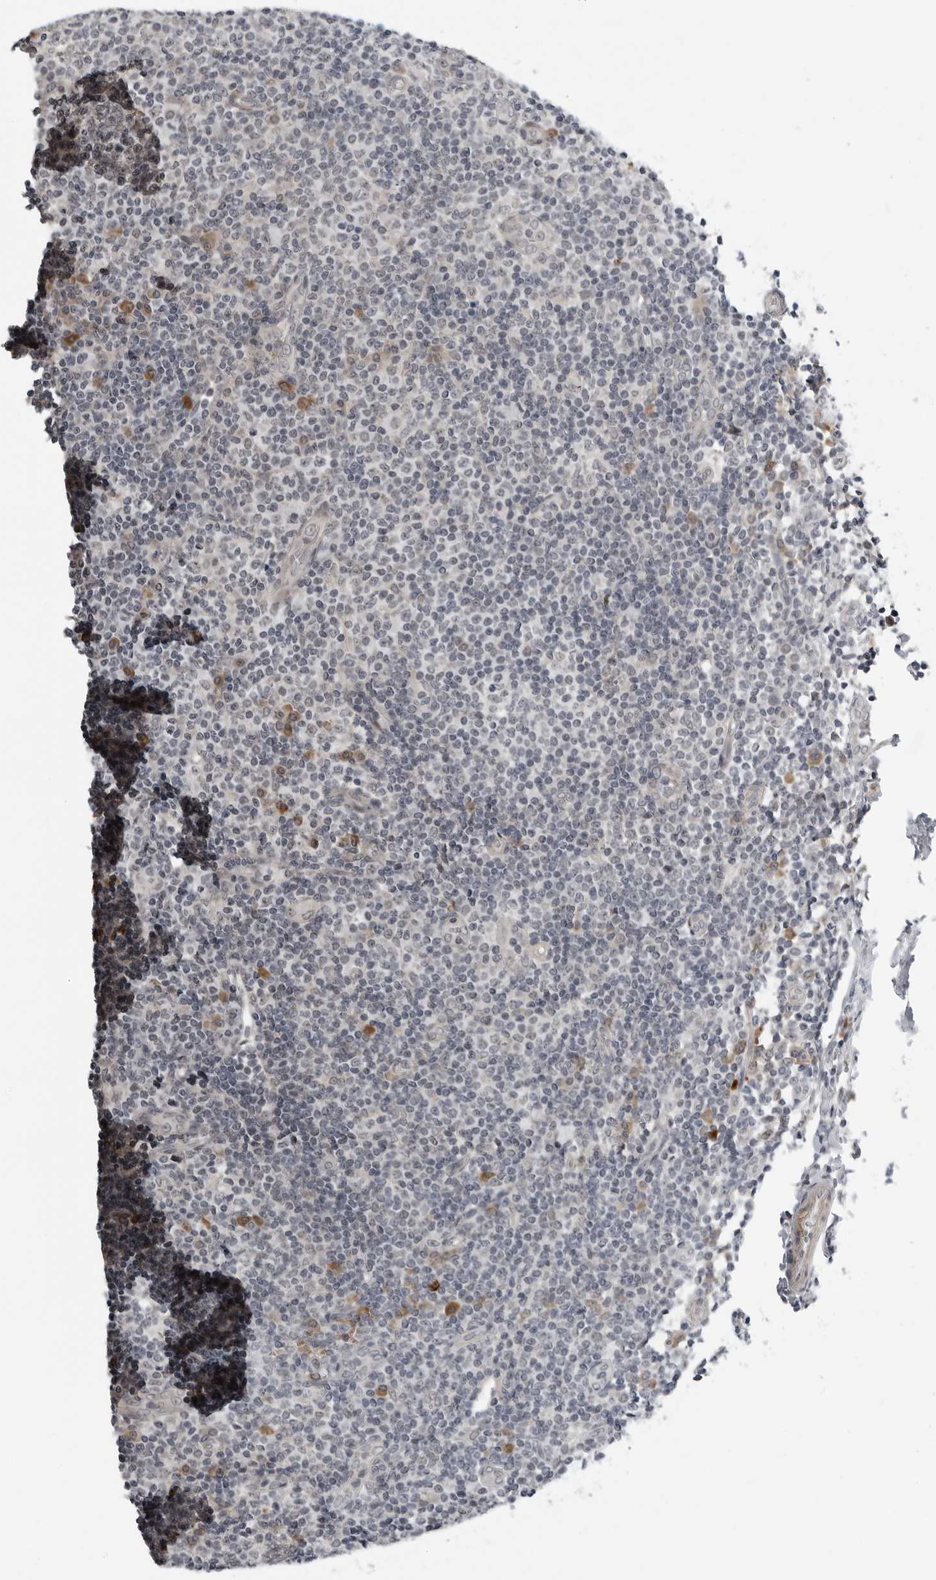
{"staining": {"intensity": "weak", "quantity": "<25%", "location": "cytoplasmic/membranous,nuclear"}, "tissue": "tonsil", "cell_type": "Germinal center cells", "image_type": "normal", "snomed": [{"axis": "morphology", "description": "Normal tissue, NOS"}, {"axis": "topography", "description": "Tonsil"}], "caption": "Histopathology image shows no significant protein expression in germinal center cells of unremarkable tonsil.", "gene": "ALPK2", "patient": {"sex": "female", "age": 19}}